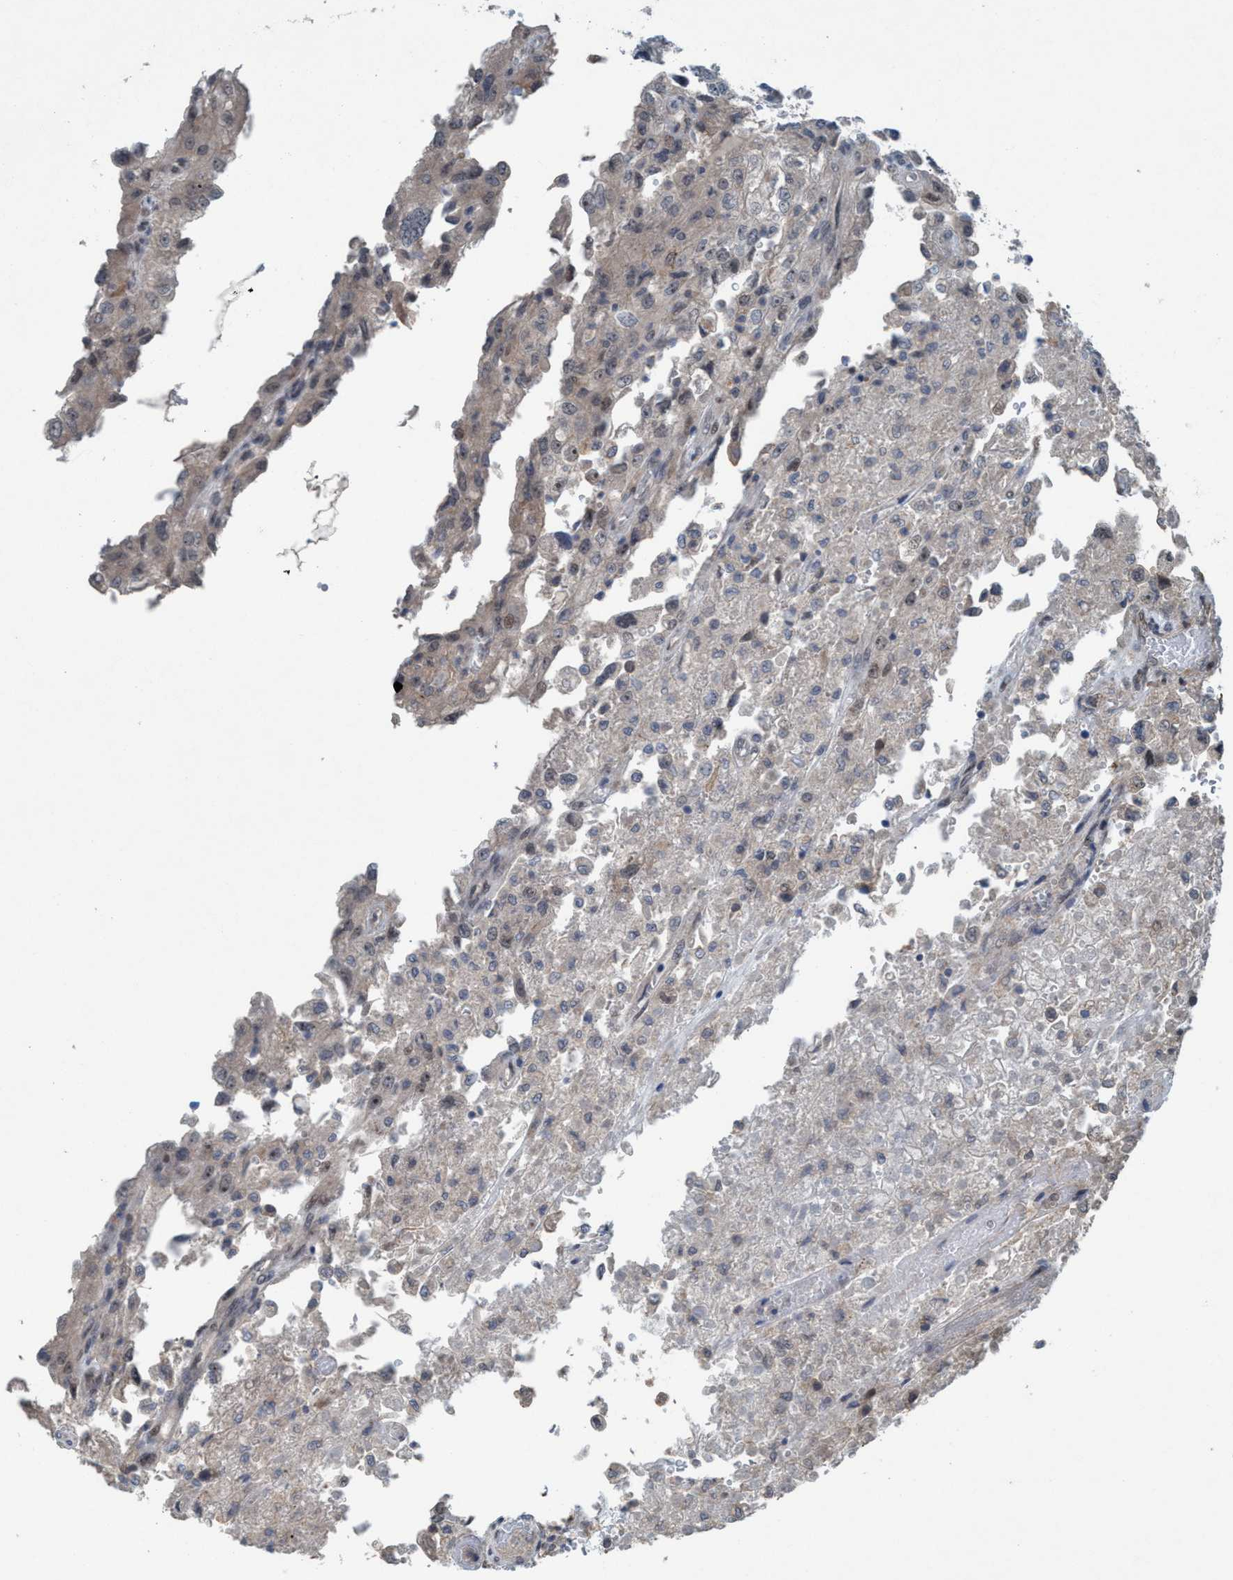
{"staining": {"intensity": "weak", "quantity": "<25%", "location": "cytoplasmic/membranous,nuclear"}, "tissue": "renal cancer", "cell_type": "Tumor cells", "image_type": "cancer", "snomed": [{"axis": "morphology", "description": "Adenocarcinoma, NOS"}, {"axis": "topography", "description": "Kidney"}], "caption": "Immunohistochemical staining of human adenocarcinoma (renal) exhibits no significant positivity in tumor cells.", "gene": "NISCH", "patient": {"sex": "female", "age": 54}}